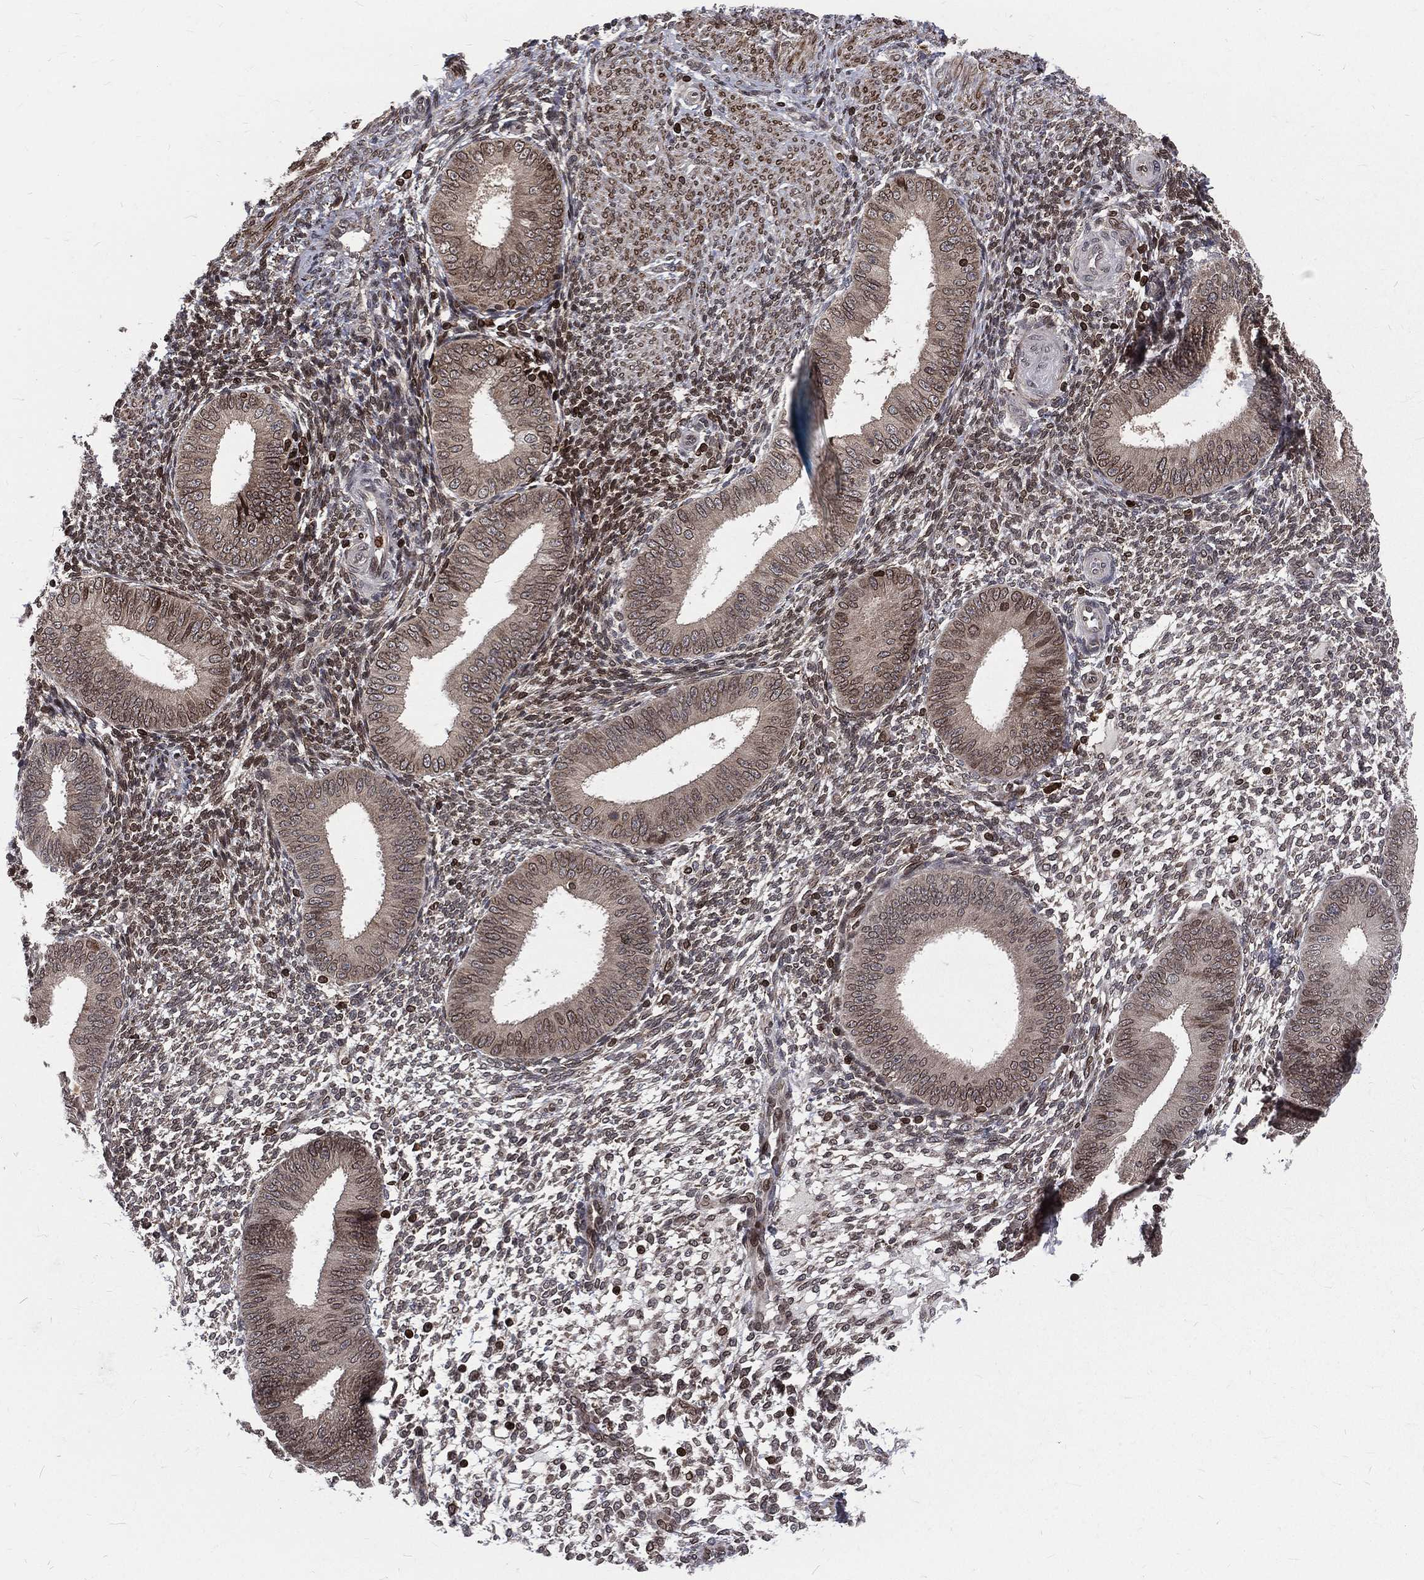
{"staining": {"intensity": "moderate", "quantity": "25%-75%", "location": "cytoplasmic/membranous,nuclear"}, "tissue": "endometrium", "cell_type": "Cells in endometrial stroma", "image_type": "normal", "snomed": [{"axis": "morphology", "description": "Normal tissue, NOS"}, {"axis": "topography", "description": "Endometrium"}], "caption": "Immunohistochemical staining of unremarkable human endometrium shows medium levels of moderate cytoplasmic/membranous,nuclear positivity in about 25%-75% of cells in endometrial stroma. (Brightfield microscopy of DAB IHC at high magnification).", "gene": "LBR", "patient": {"sex": "female", "age": 39}}